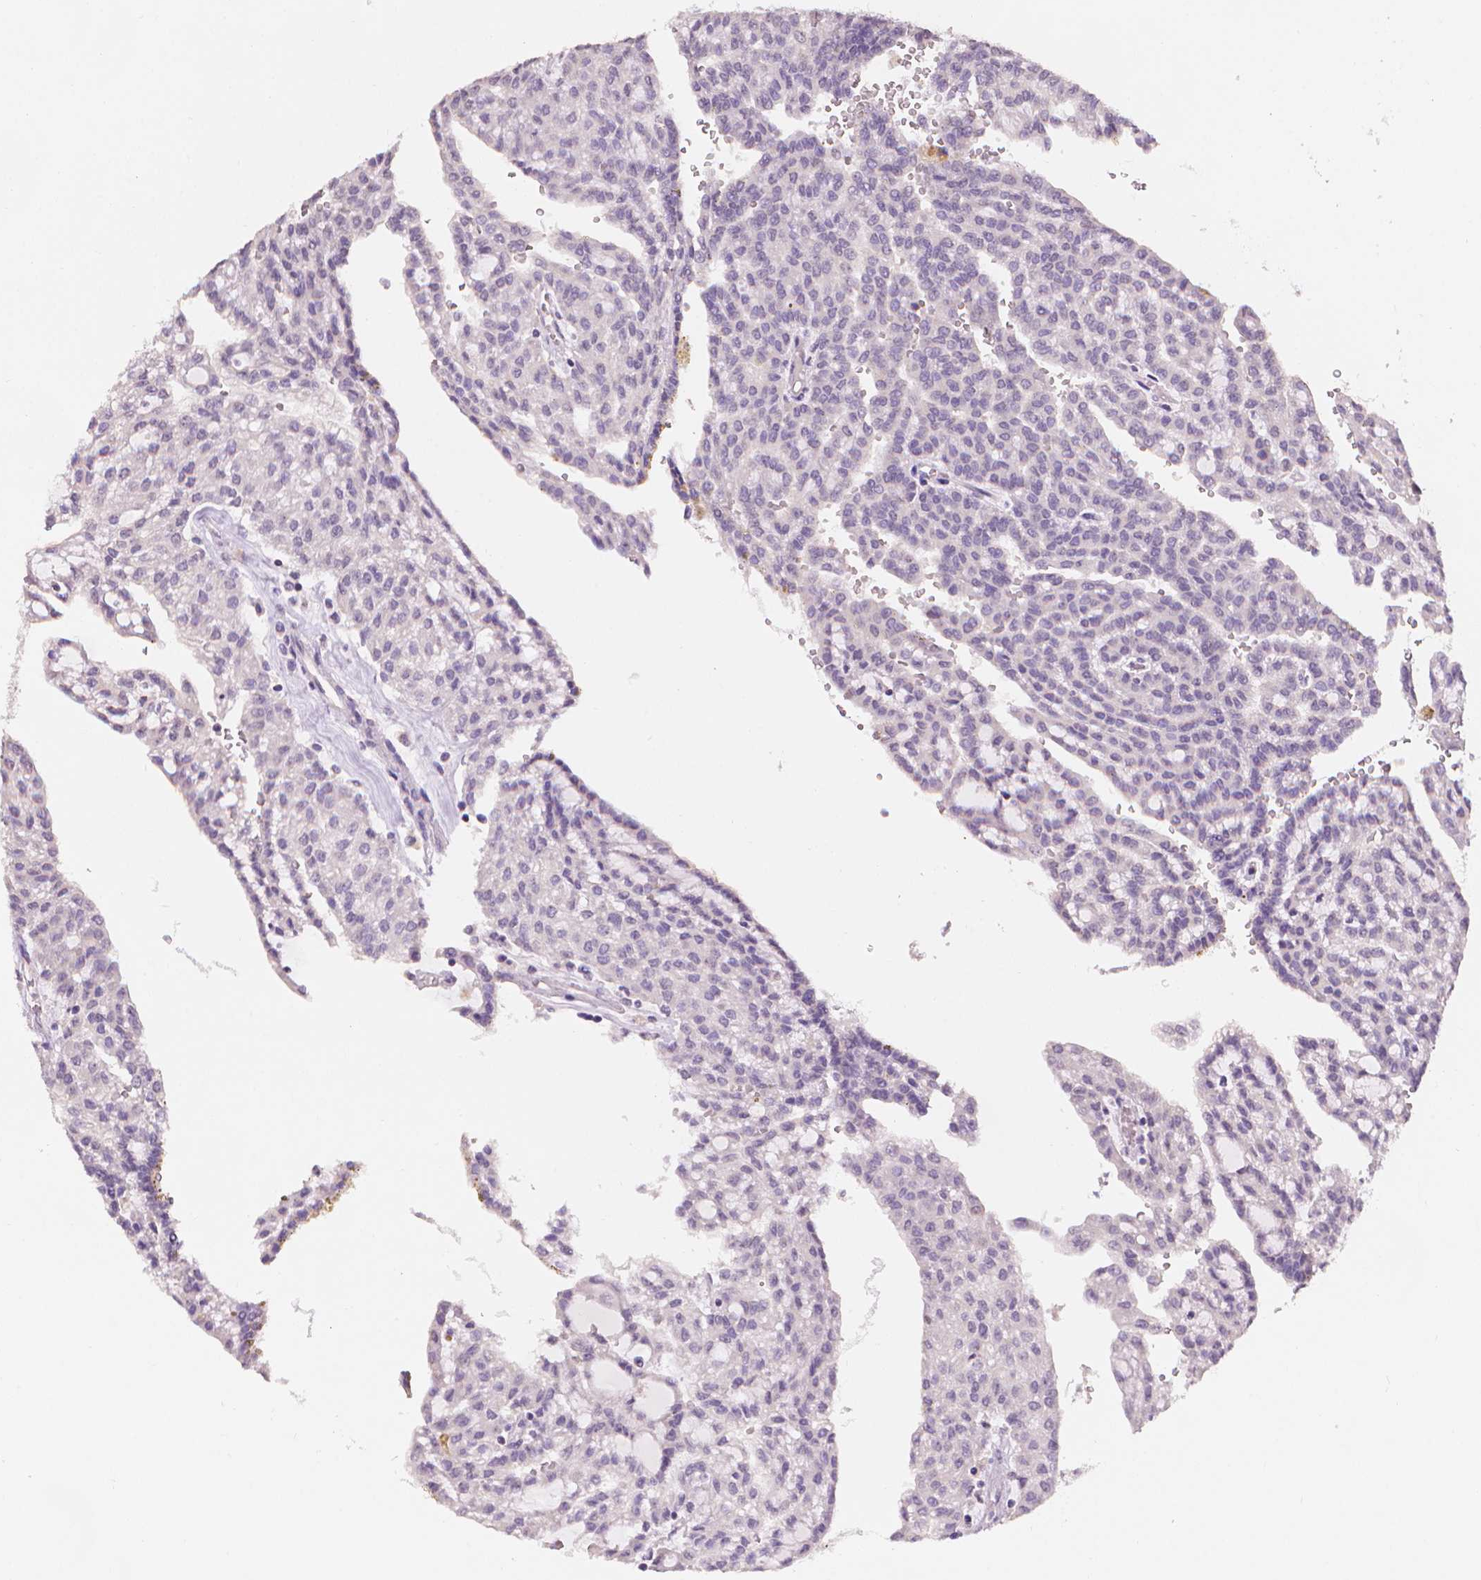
{"staining": {"intensity": "negative", "quantity": "none", "location": "none"}, "tissue": "renal cancer", "cell_type": "Tumor cells", "image_type": "cancer", "snomed": [{"axis": "morphology", "description": "Adenocarcinoma, NOS"}, {"axis": "topography", "description": "Kidney"}], "caption": "Renal adenocarcinoma was stained to show a protein in brown. There is no significant expression in tumor cells.", "gene": "FASN", "patient": {"sex": "male", "age": 63}}